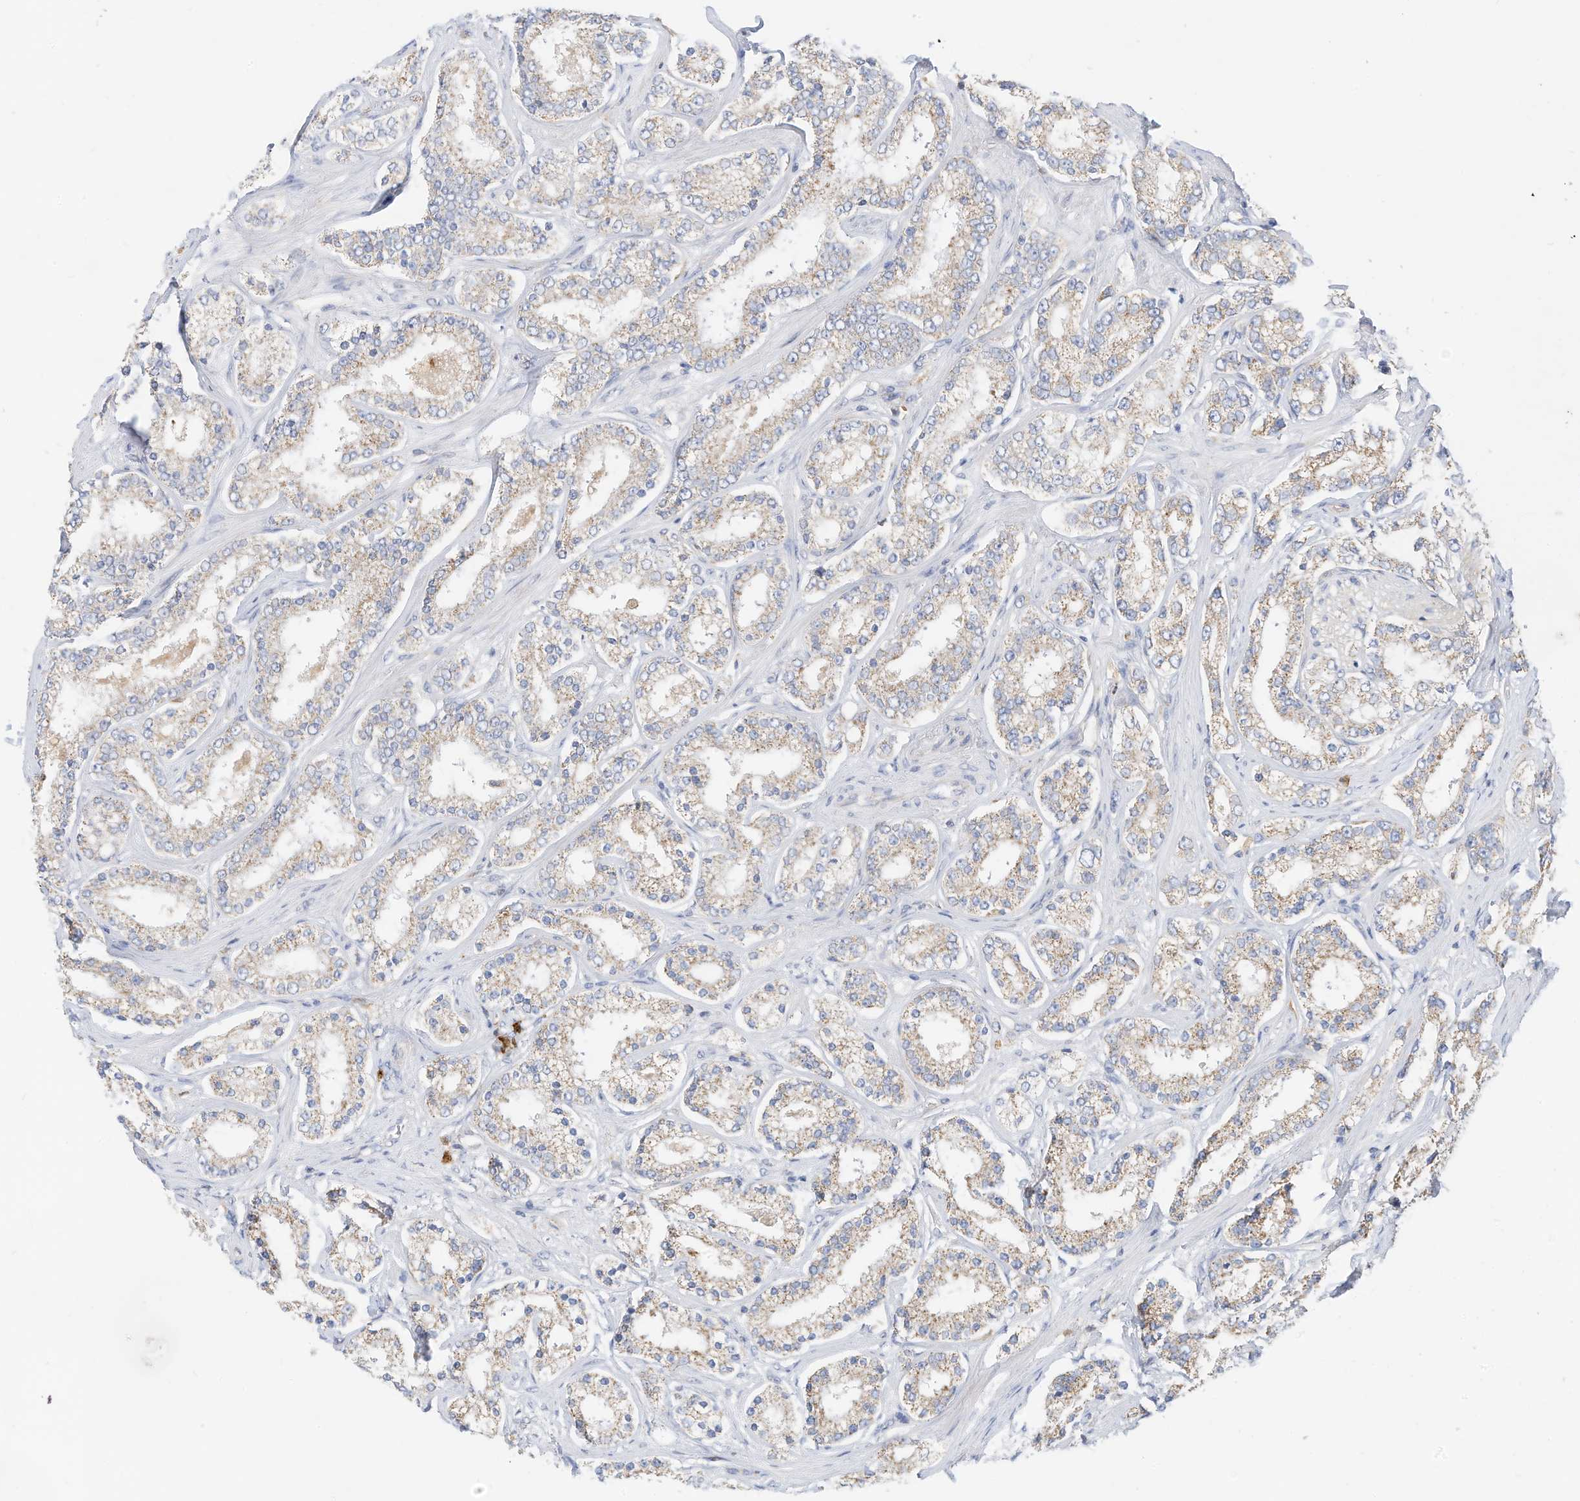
{"staining": {"intensity": "weak", "quantity": ">75%", "location": "cytoplasmic/membranous"}, "tissue": "prostate cancer", "cell_type": "Tumor cells", "image_type": "cancer", "snomed": [{"axis": "morphology", "description": "Normal tissue, NOS"}, {"axis": "morphology", "description": "Adenocarcinoma, High grade"}, {"axis": "topography", "description": "Prostate"}], "caption": "Protein staining exhibits weak cytoplasmic/membranous staining in approximately >75% of tumor cells in adenocarcinoma (high-grade) (prostate). The protein of interest is shown in brown color, while the nuclei are stained blue.", "gene": "RHOH", "patient": {"sex": "male", "age": 83}}